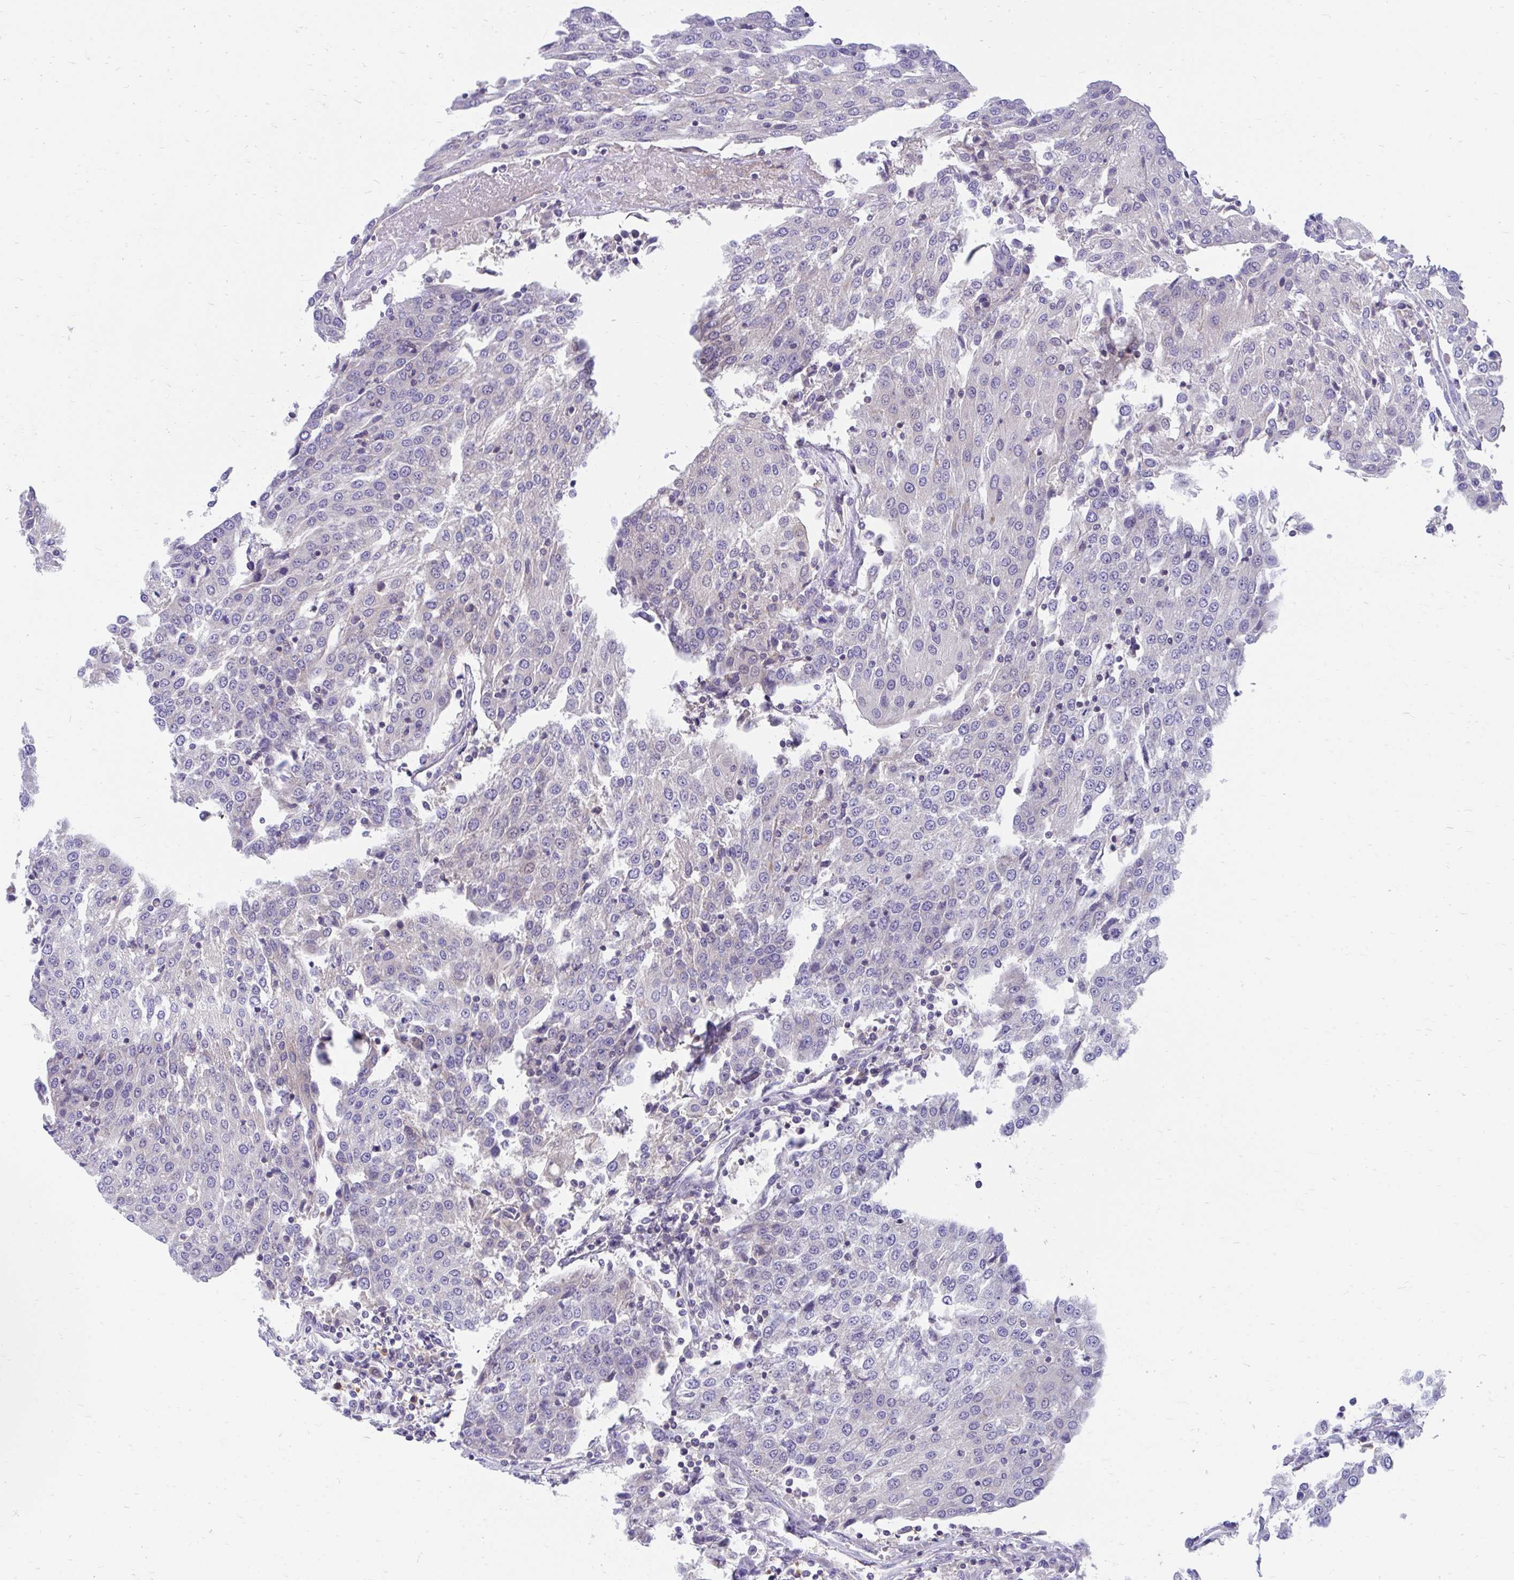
{"staining": {"intensity": "negative", "quantity": "none", "location": "none"}, "tissue": "urothelial cancer", "cell_type": "Tumor cells", "image_type": "cancer", "snomed": [{"axis": "morphology", "description": "Urothelial carcinoma, High grade"}, {"axis": "topography", "description": "Urinary bladder"}], "caption": "Tumor cells show no significant protein positivity in urothelial cancer. (DAB (3,3'-diaminobenzidine) immunohistochemistry (IHC) with hematoxylin counter stain).", "gene": "FHIP1B", "patient": {"sex": "female", "age": 85}}